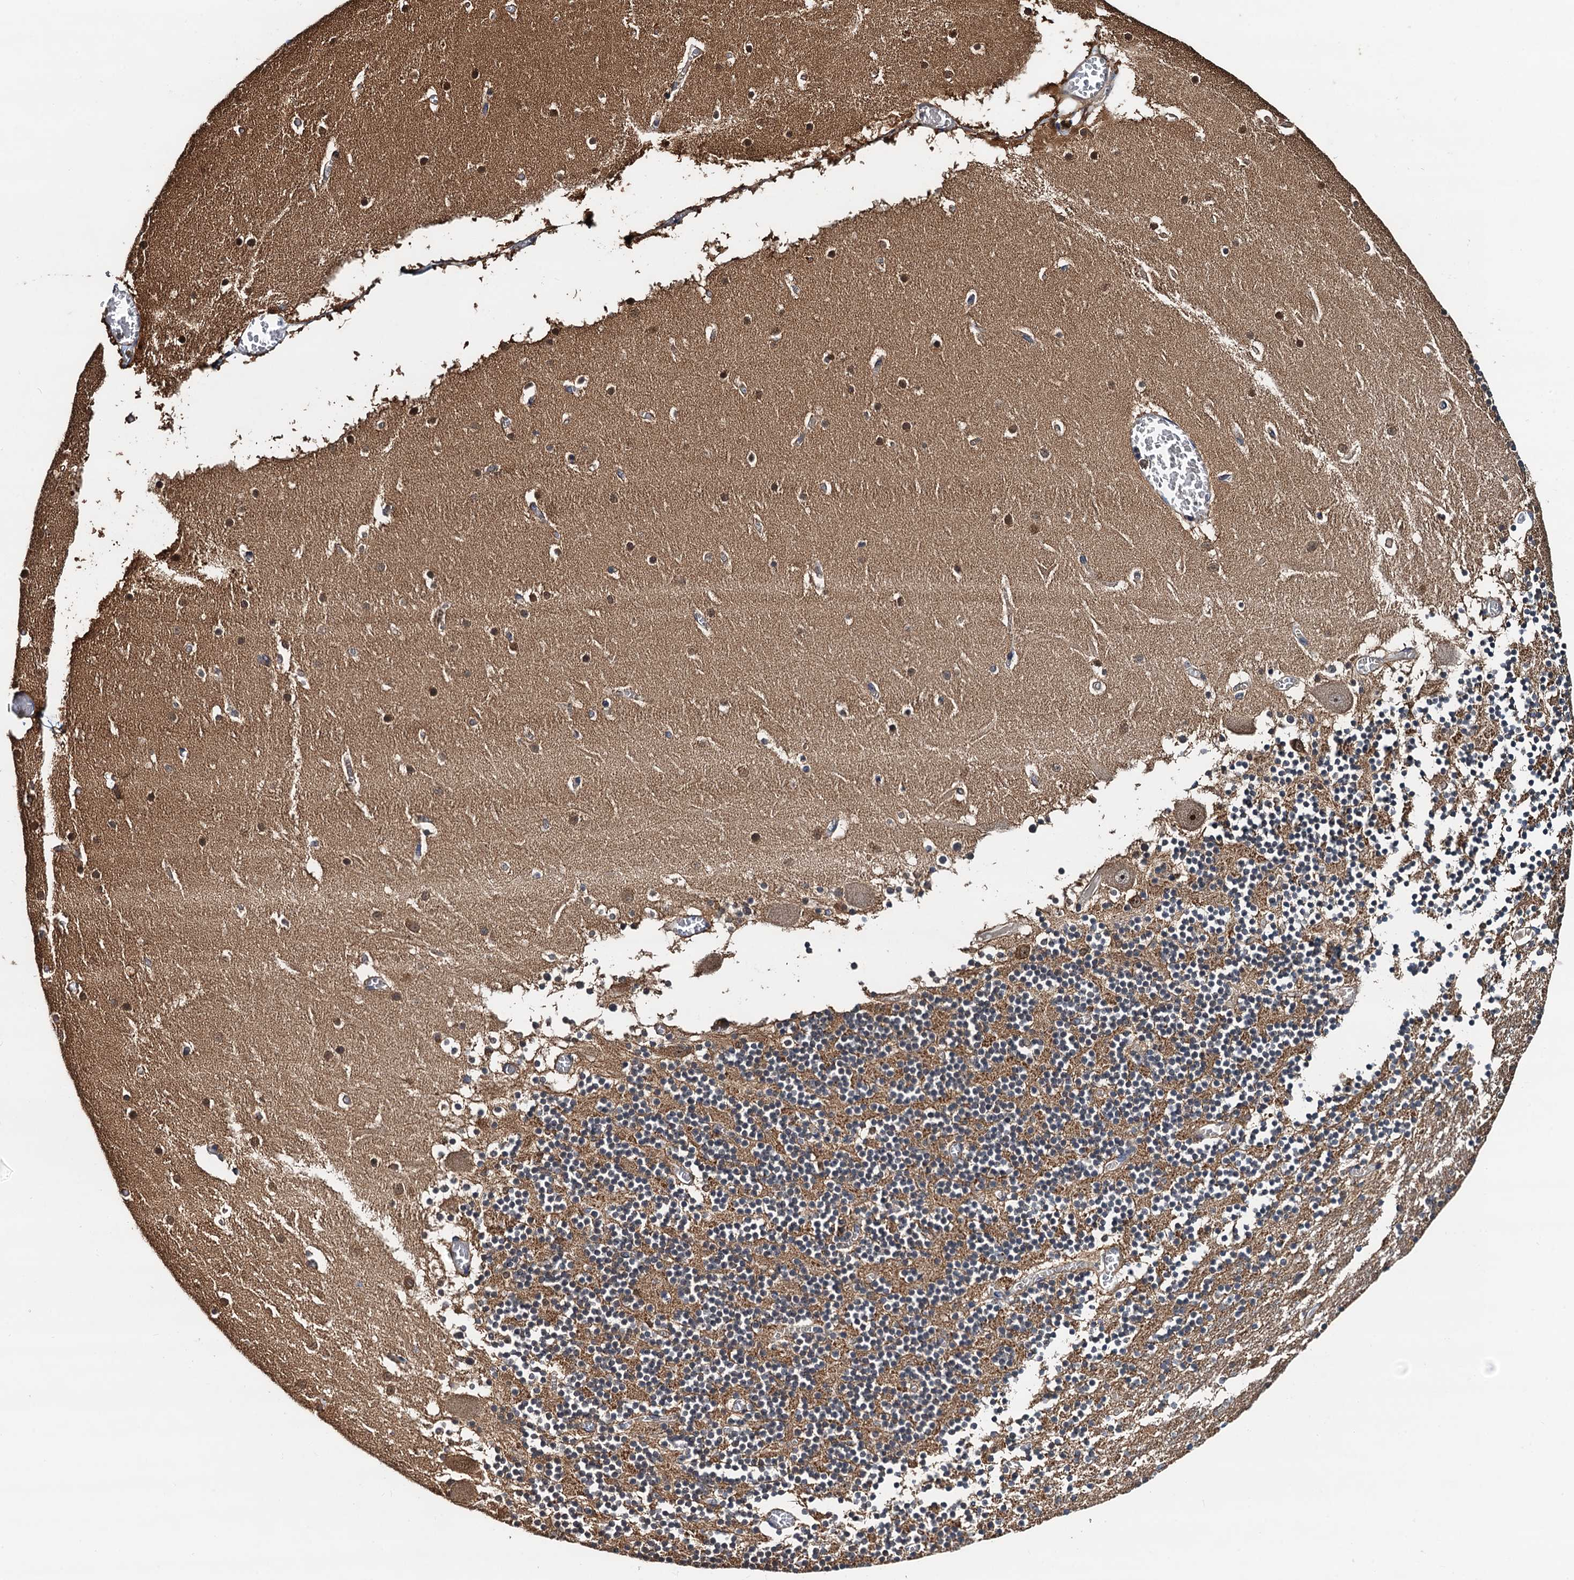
{"staining": {"intensity": "weak", "quantity": "<25%", "location": "cytoplasmic/membranous,nuclear"}, "tissue": "cerebellum", "cell_type": "Cells in granular layer", "image_type": "normal", "snomed": [{"axis": "morphology", "description": "Normal tissue, NOS"}, {"axis": "topography", "description": "Cerebellum"}], "caption": "Benign cerebellum was stained to show a protein in brown. There is no significant positivity in cells in granular layer. Brightfield microscopy of immunohistochemistry stained with DAB (3,3'-diaminobenzidine) (brown) and hematoxylin (blue), captured at high magnification.", "gene": "USP6NL", "patient": {"sex": "female", "age": 28}}